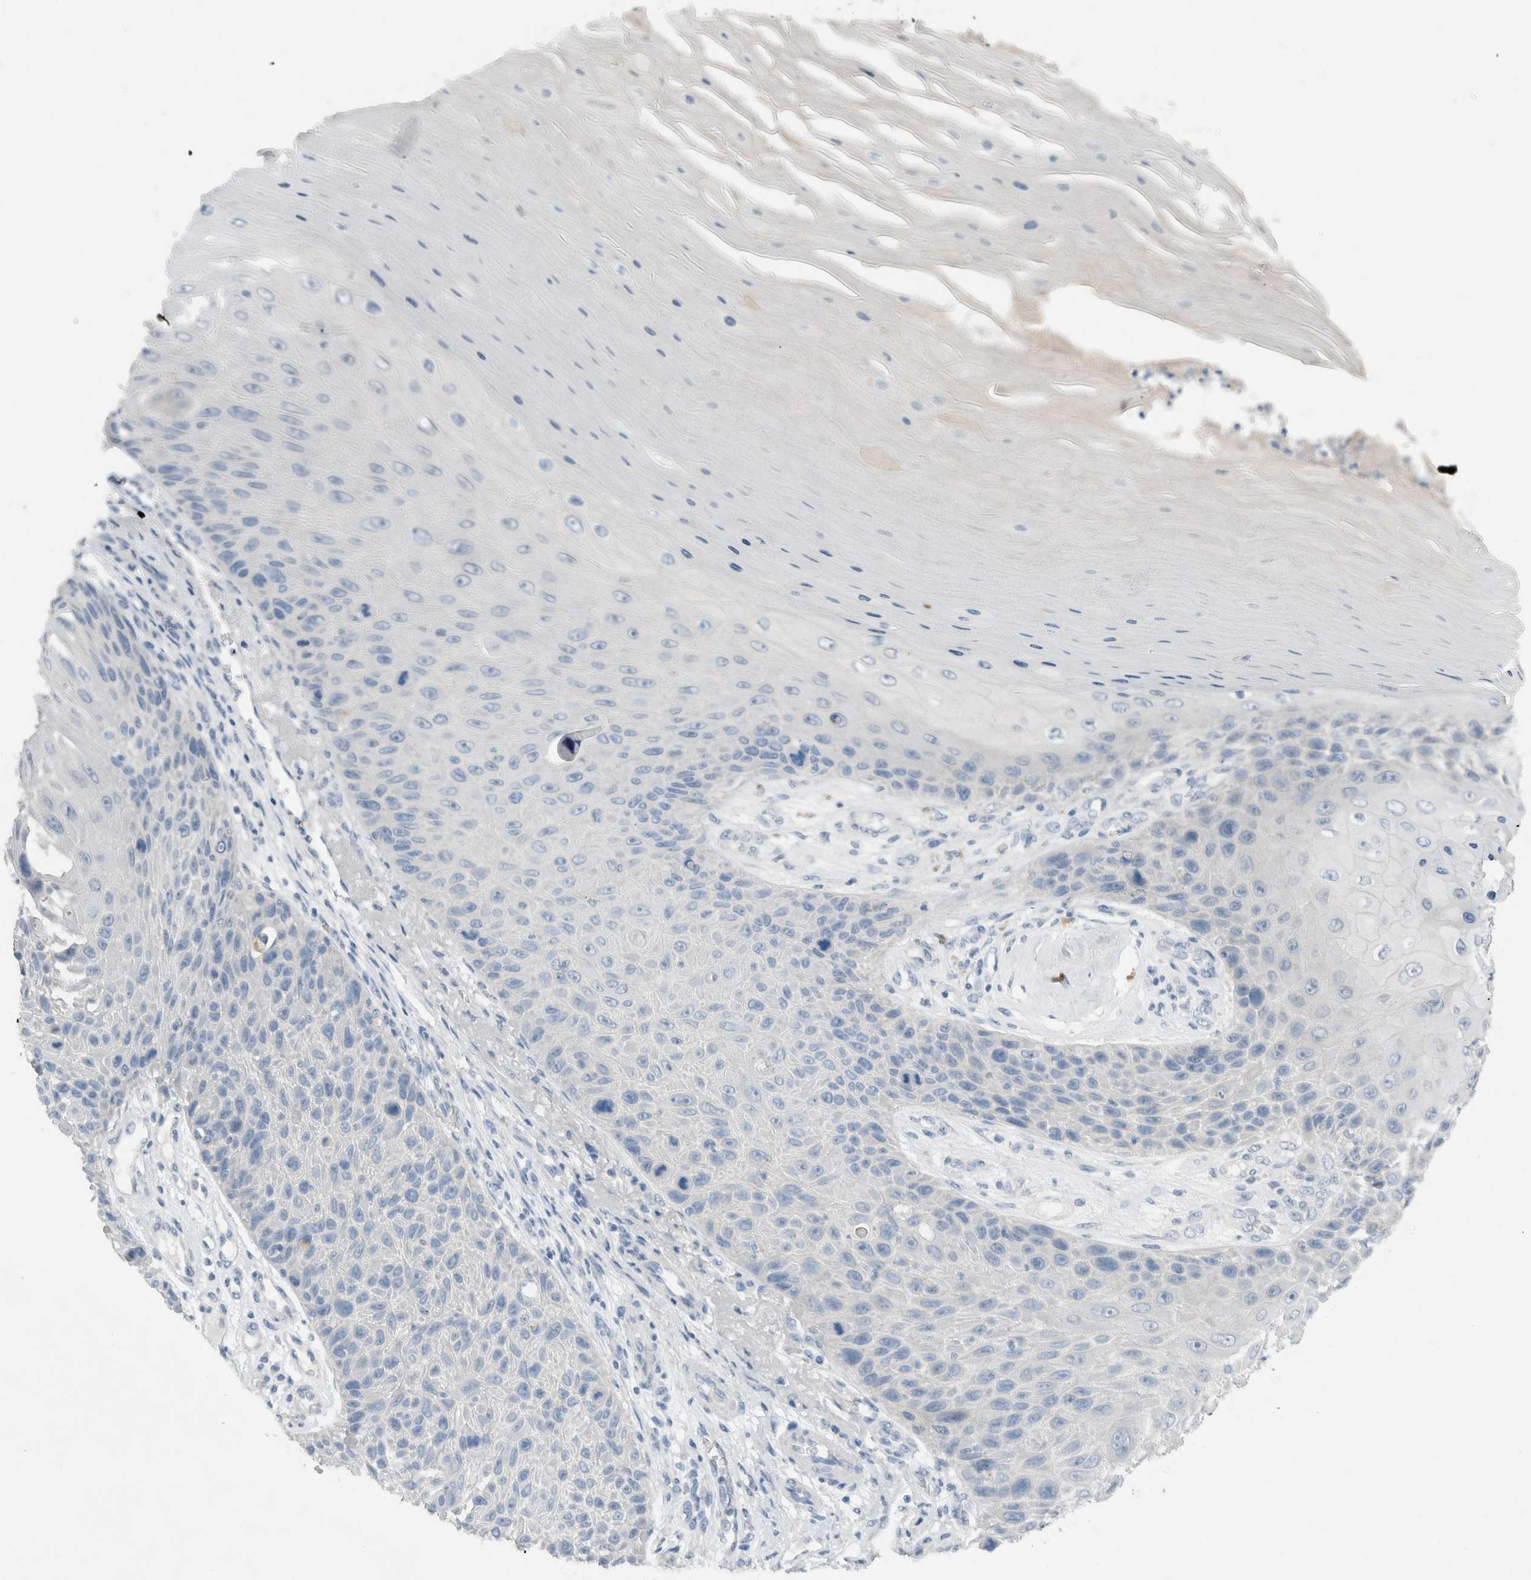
{"staining": {"intensity": "negative", "quantity": "none", "location": "none"}, "tissue": "skin cancer", "cell_type": "Tumor cells", "image_type": "cancer", "snomed": [{"axis": "morphology", "description": "Squamous cell carcinoma, NOS"}, {"axis": "topography", "description": "Skin"}], "caption": "Squamous cell carcinoma (skin) stained for a protein using IHC displays no positivity tumor cells.", "gene": "DUOX1", "patient": {"sex": "female", "age": 88}}